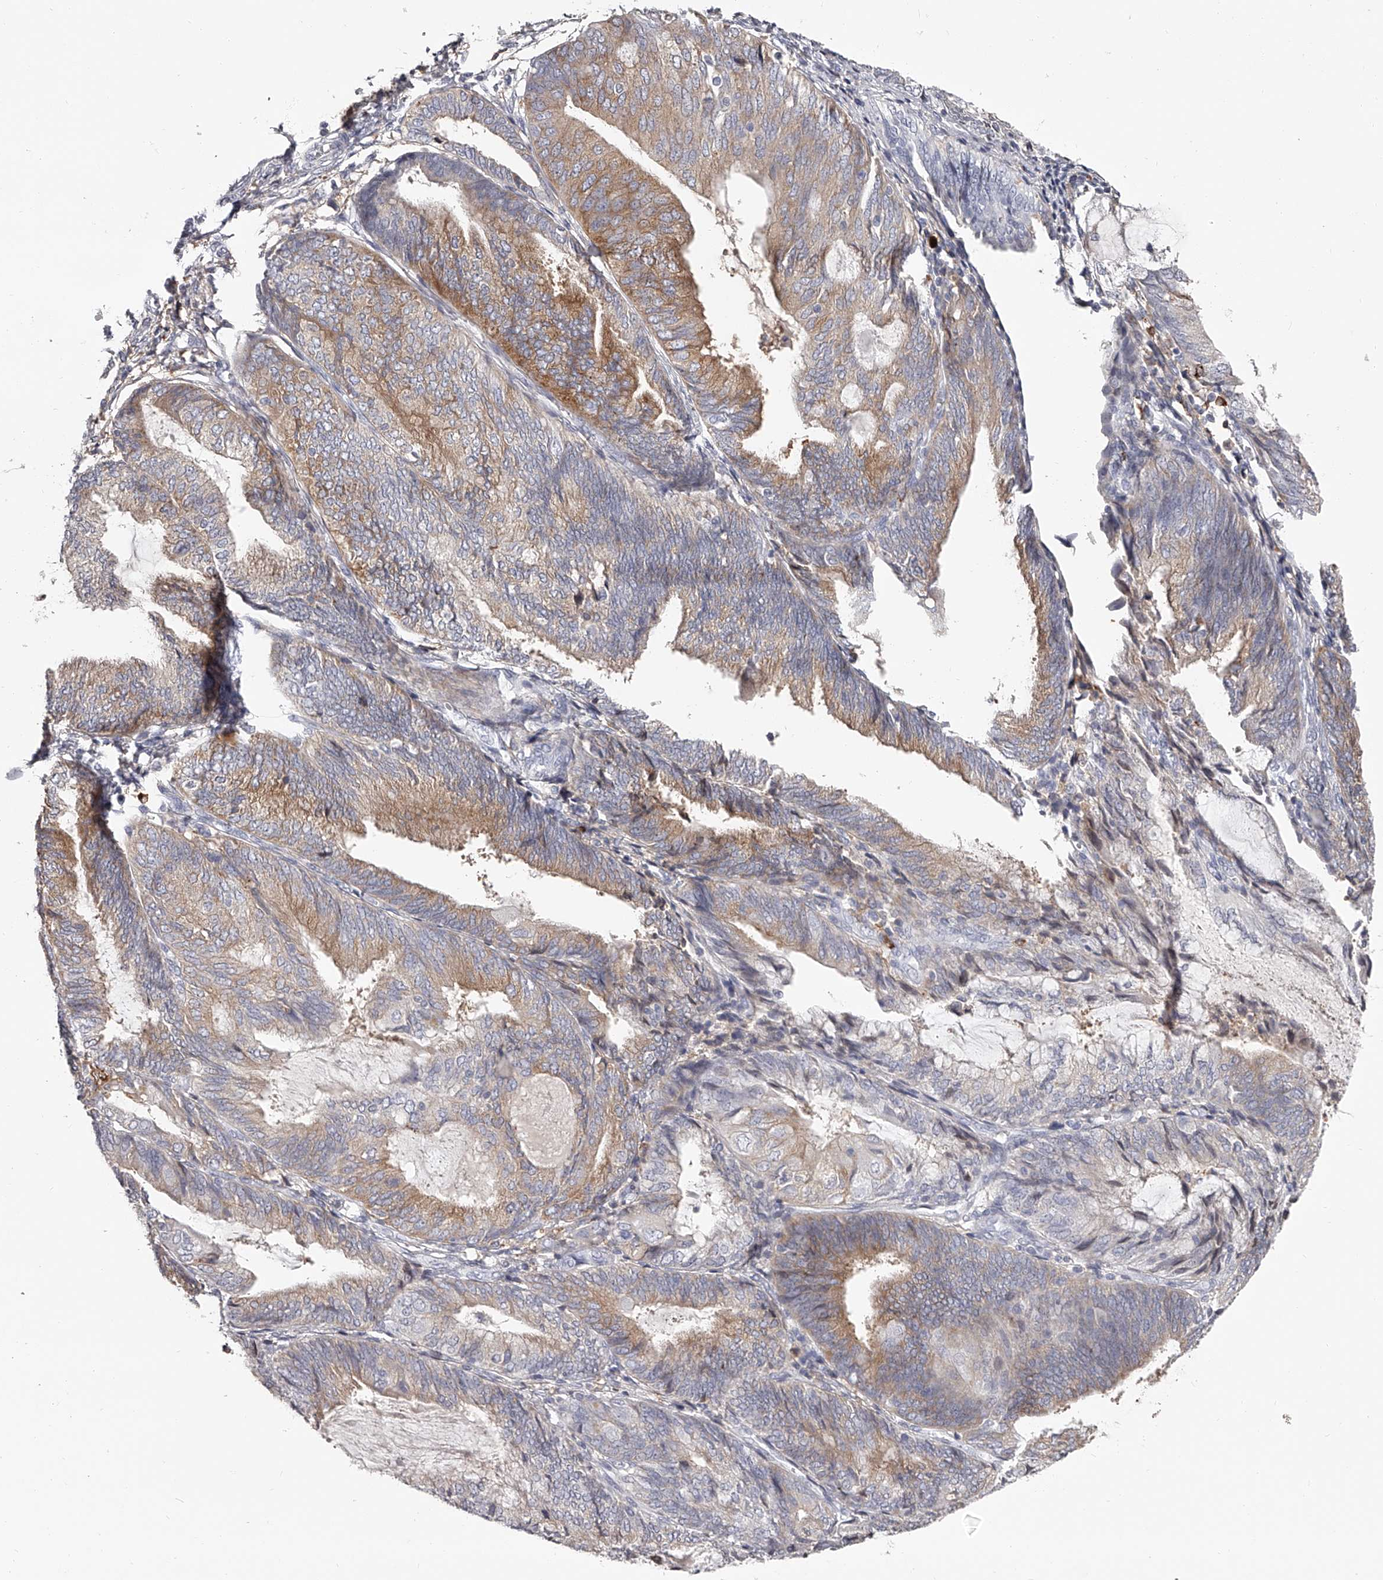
{"staining": {"intensity": "moderate", "quantity": "25%-75%", "location": "cytoplasmic/membranous"}, "tissue": "endometrial cancer", "cell_type": "Tumor cells", "image_type": "cancer", "snomed": [{"axis": "morphology", "description": "Adenocarcinoma, NOS"}, {"axis": "topography", "description": "Endometrium"}], "caption": "Protein expression analysis of human endometrial adenocarcinoma reveals moderate cytoplasmic/membranous expression in approximately 25%-75% of tumor cells. The staining was performed using DAB to visualize the protein expression in brown, while the nuclei were stained in blue with hematoxylin (Magnification: 20x).", "gene": "PACSIN1", "patient": {"sex": "female", "age": 81}}